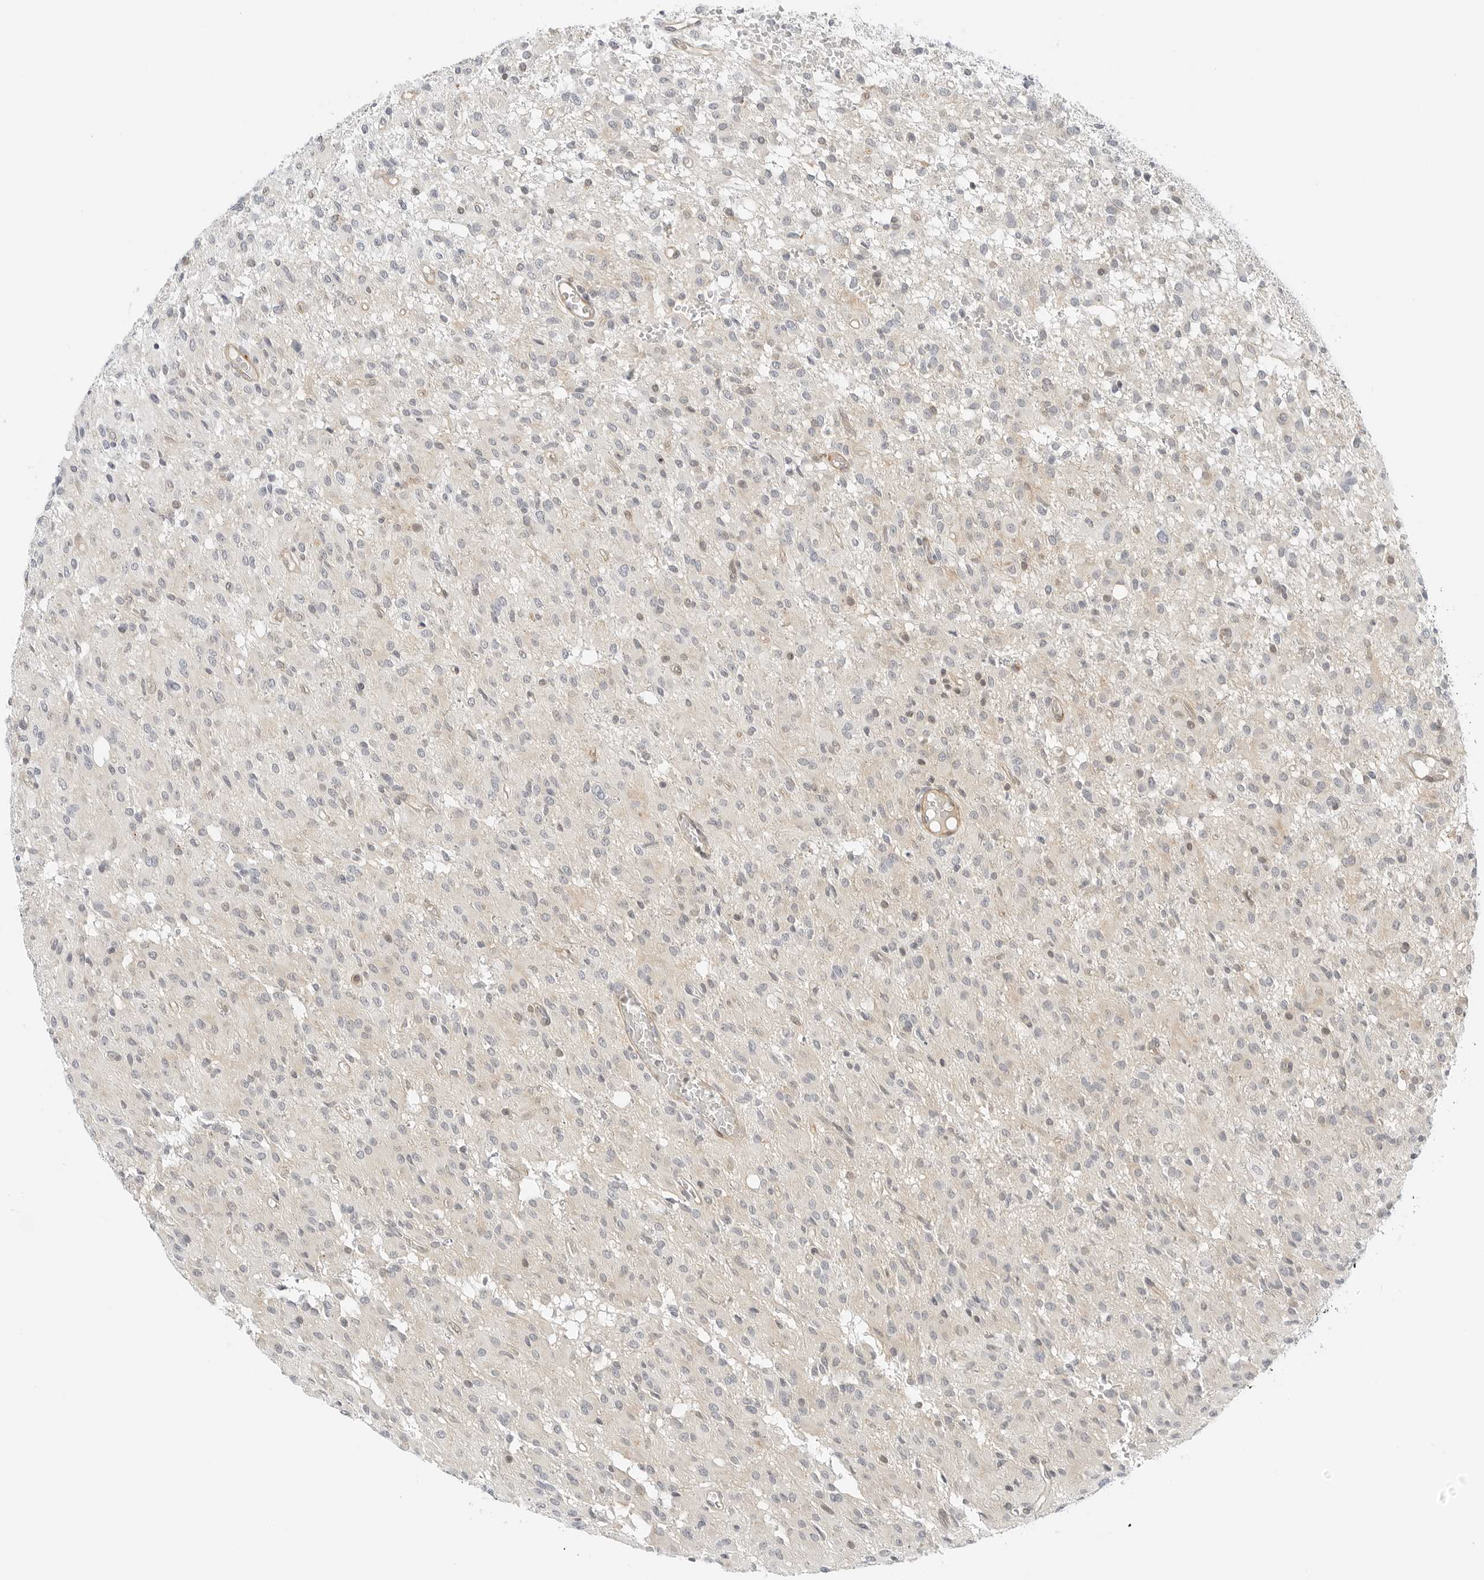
{"staining": {"intensity": "negative", "quantity": "none", "location": "none"}, "tissue": "glioma", "cell_type": "Tumor cells", "image_type": "cancer", "snomed": [{"axis": "morphology", "description": "Glioma, malignant, High grade"}, {"axis": "topography", "description": "Brain"}], "caption": "This micrograph is of malignant glioma (high-grade) stained with IHC to label a protein in brown with the nuclei are counter-stained blue. There is no positivity in tumor cells. (DAB immunohistochemistry visualized using brightfield microscopy, high magnification).", "gene": "IQCC", "patient": {"sex": "female", "age": 59}}